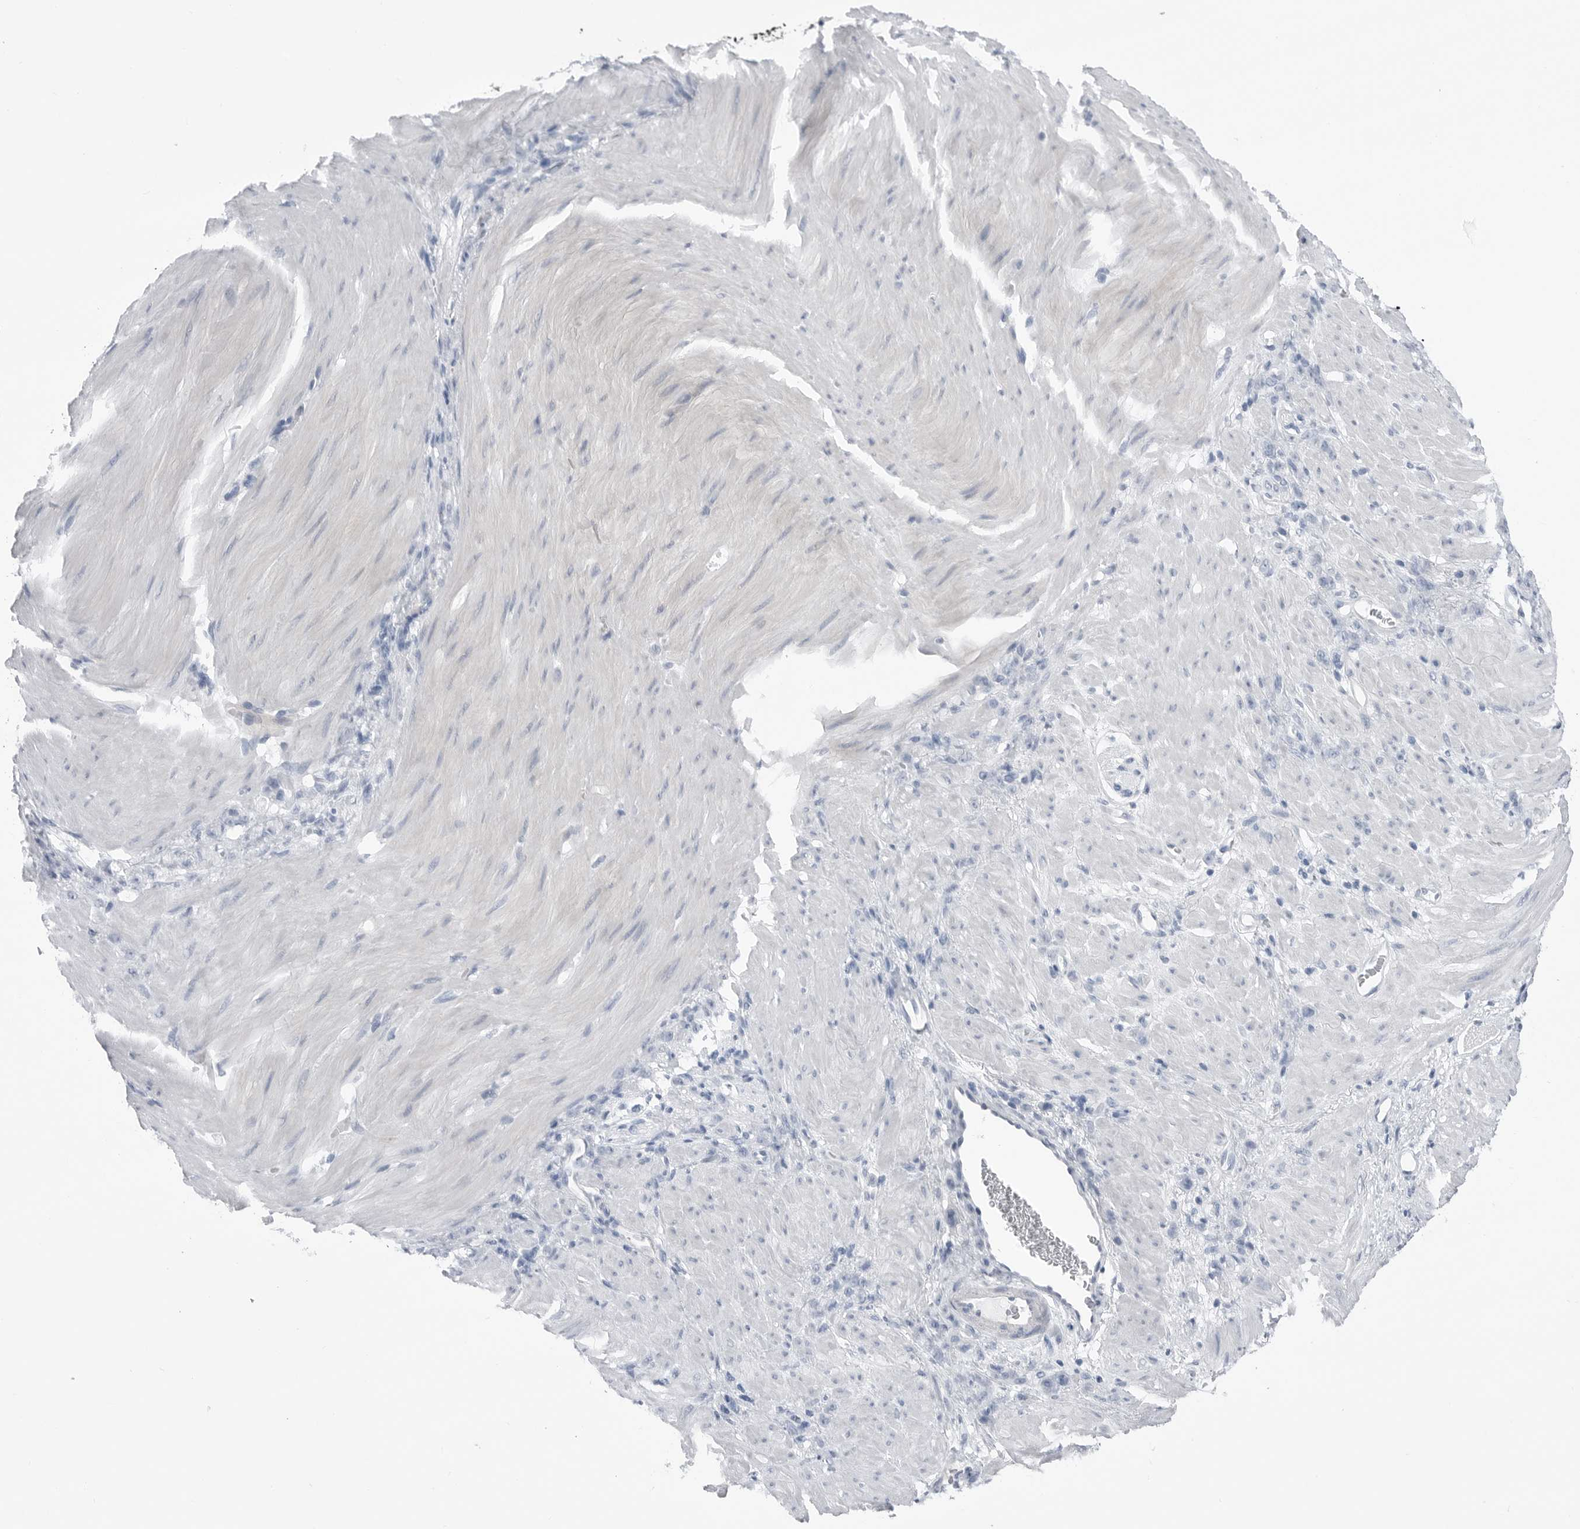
{"staining": {"intensity": "negative", "quantity": "none", "location": "none"}, "tissue": "stomach cancer", "cell_type": "Tumor cells", "image_type": "cancer", "snomed": [{"axis": "morphology", "description": "Normal tissue, NOS"}, {"axis": "morphology", "description": "Adenocarcinoma, NOS"}, {"axis": "topography", "description": "Stomach"}], "caption": "This photomicrograph is of stomach adenocarcinoma stained with immunohistochemistry (IHC) to label a protein in brown with the nuclei are counter-stained blue. There is no positivity in tumor cells. Brightfield microscopy of immunohistochemistry (IHC) stained with DAB (brown) and hematoxylin (blue), captured at high magnification.", "gene": "ABHD12", "patient": {"sex": "male", "age": 82}}